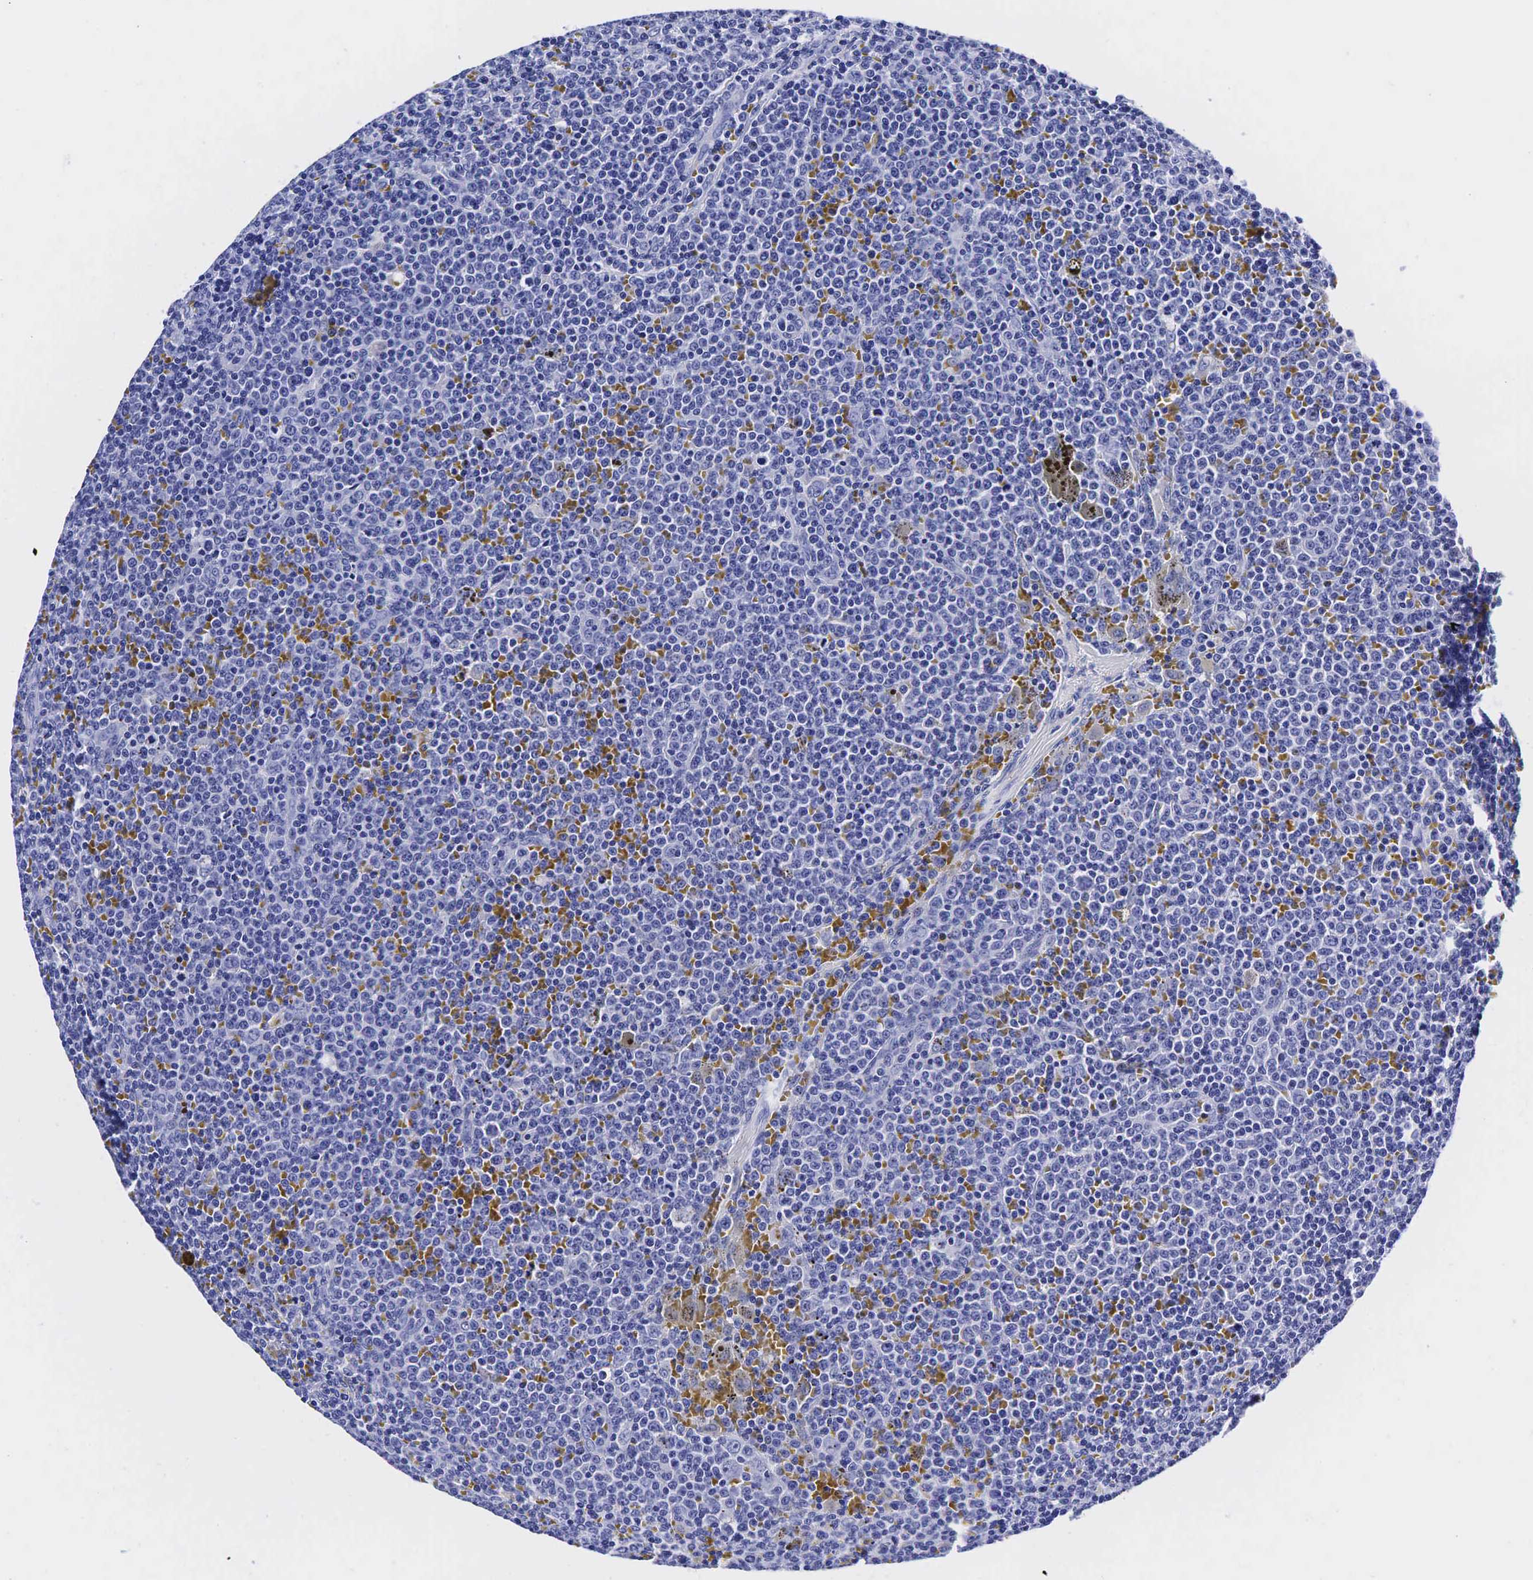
{"staining": {"intensity": "negative", "quantity": "none", "location": "none"}, "tissue": "lymphoma", "cell_type": "Tumor cells", "image_type": "cancer", "snomed": [{"axis": "morphology", "description": "Malignant lymphoma, non-Hodgkin's type, Low grade"}, {"axis": "topography", "description": "Lymph node"}], "caption": "This is an IHC image of malignant lymphoma, non-Hodgkin's type (low-grade). There is no expression in tumor cells.", "gene": "TG", "patient": {"sex": "male", "age": 50}}